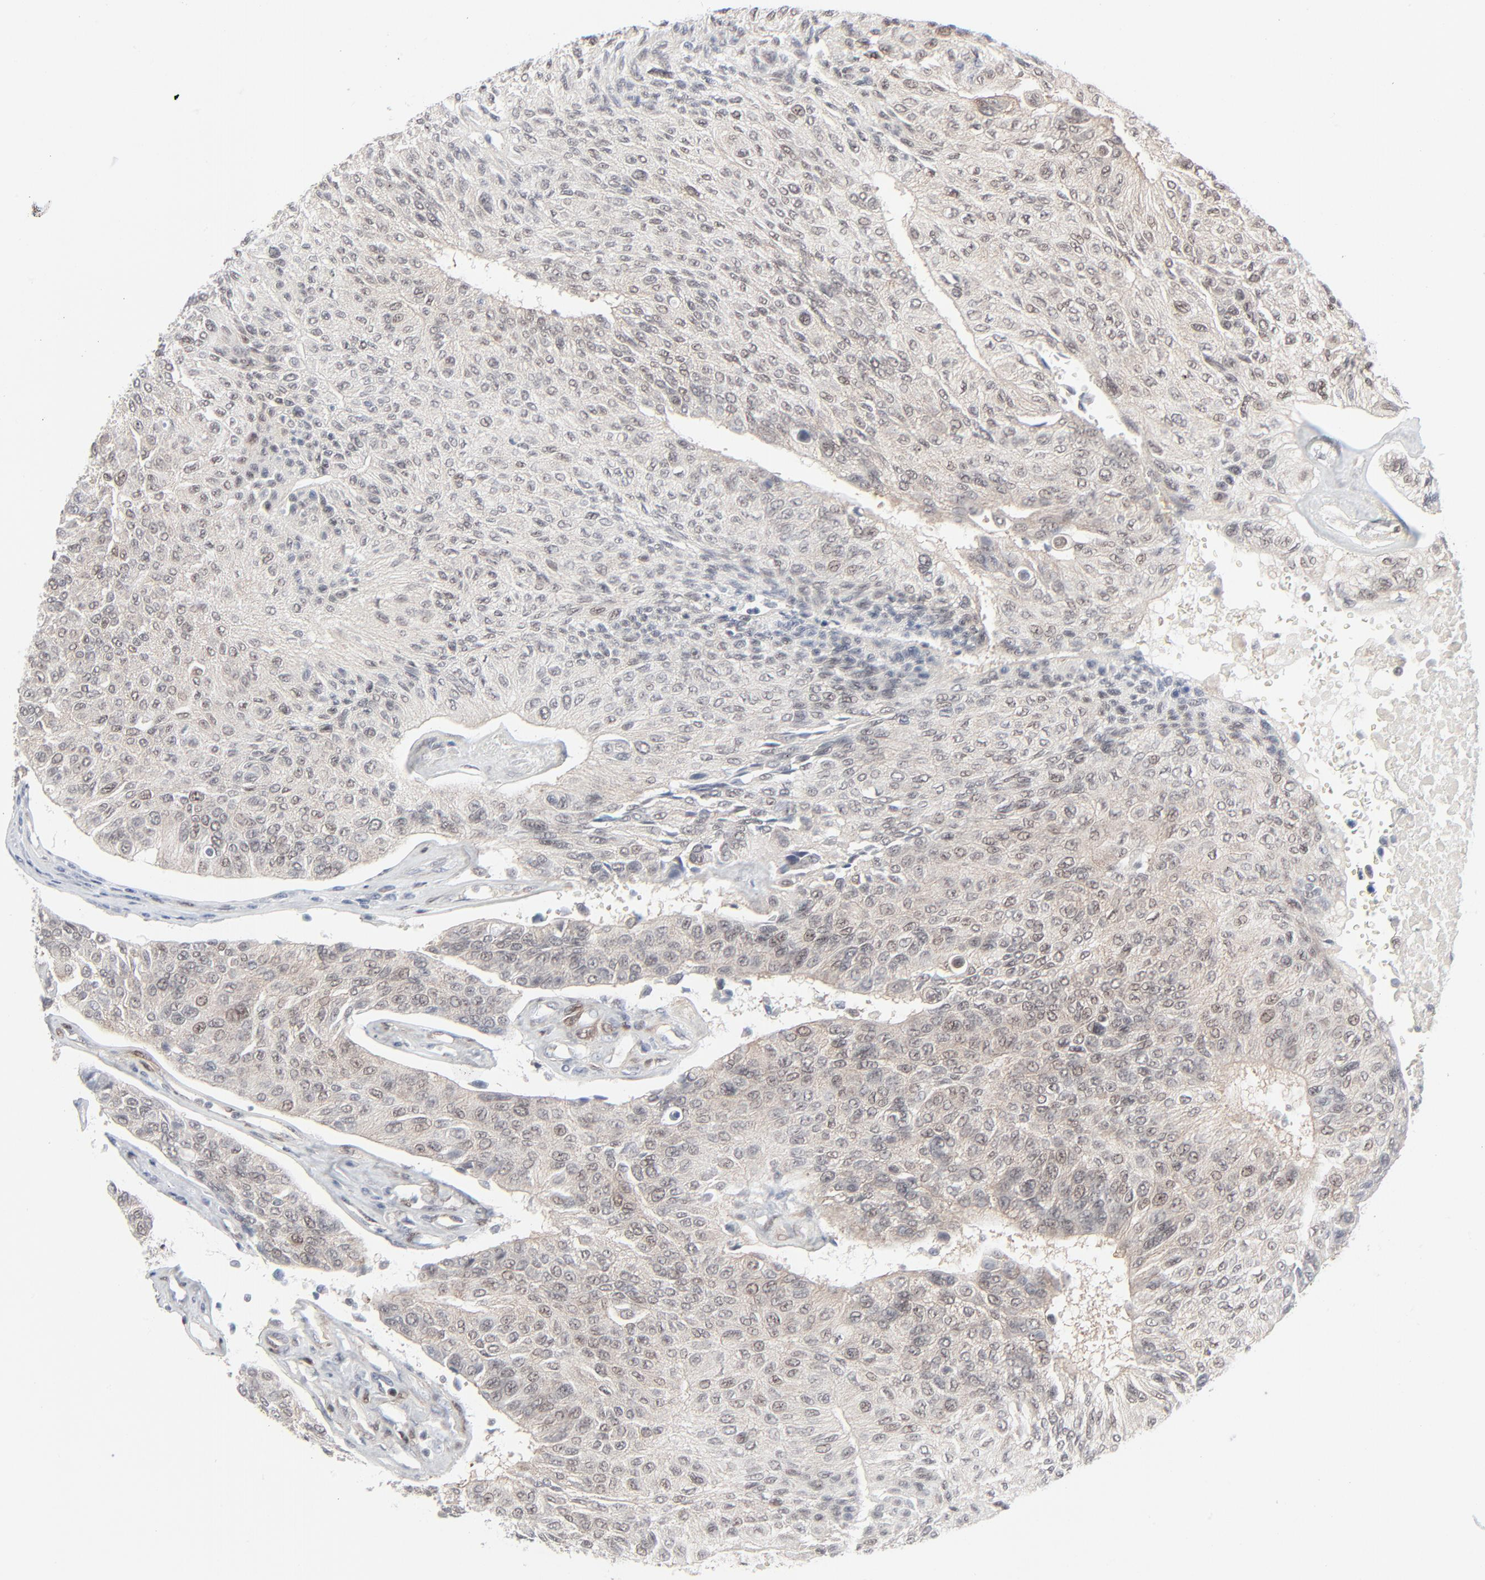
{"staining": {"intensity": "weak", "quantity": "25%-75%", "location": "cytoplasmic/membranous,nuclear"}, "tissue": "urothelial cancer", "cell_type": "Tumor cells", "image_type": "cancer", "snomed": [{"axis": "morphology", "description": "Urothelial carcinoma, High grade"}, {"axis": "topography", "description": "Urinary bladder"}], "caption": "IHC staining of urothelial cancer, which reveals low levels of weak cytoplasmic/membranous and nuclear expression in about 25%-75% of tumor cells indicating weak cytoplasmic/membranous and nuclear protein staining. The staining was performed using DAB (3,3'-diaminobenzidine) (brown) for protein detection and nuclei were counterstained in hematoxylin (blue).", "gene": "AKT1", "patient": {"sex": "male", "age": 66}}